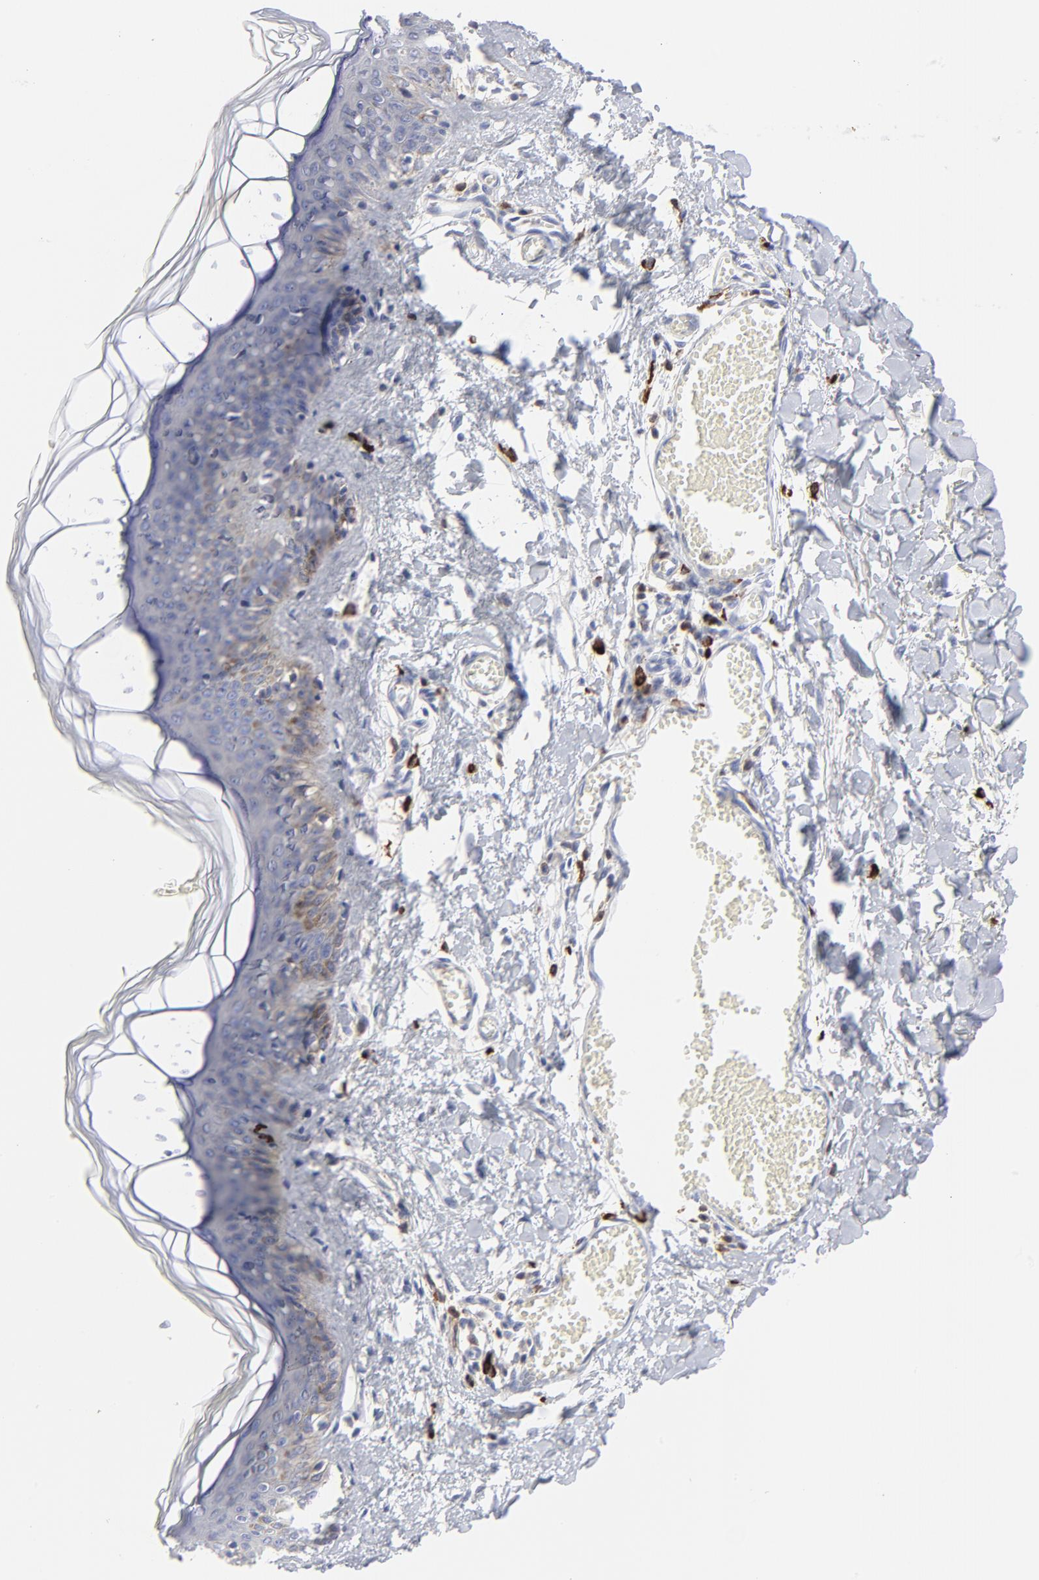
{"staining": {"intensity": "negative", "quantity": "none", "location": "none"}, "tissue": "skin", "cell_type": "Fibroblasts", "image_type": "normal", "snomed": [{"axis": "morphology", "description": "Normal tissue, NOS"}, {"axis": "morphology", "description": "Sarcoma, NOS"}, {"axis": "topography", "description": "Skin"}, {"axis": "topography", "description": "Soft tissue"}], "caption": "High magnification brightfield microscopy of normal skin stained with DAB (brown) and counterstained with hematoxylin (blue): fibroblasts show no significant expression.", "gene": "TBXT", "patient": {"sex": "female", "age": 51}}